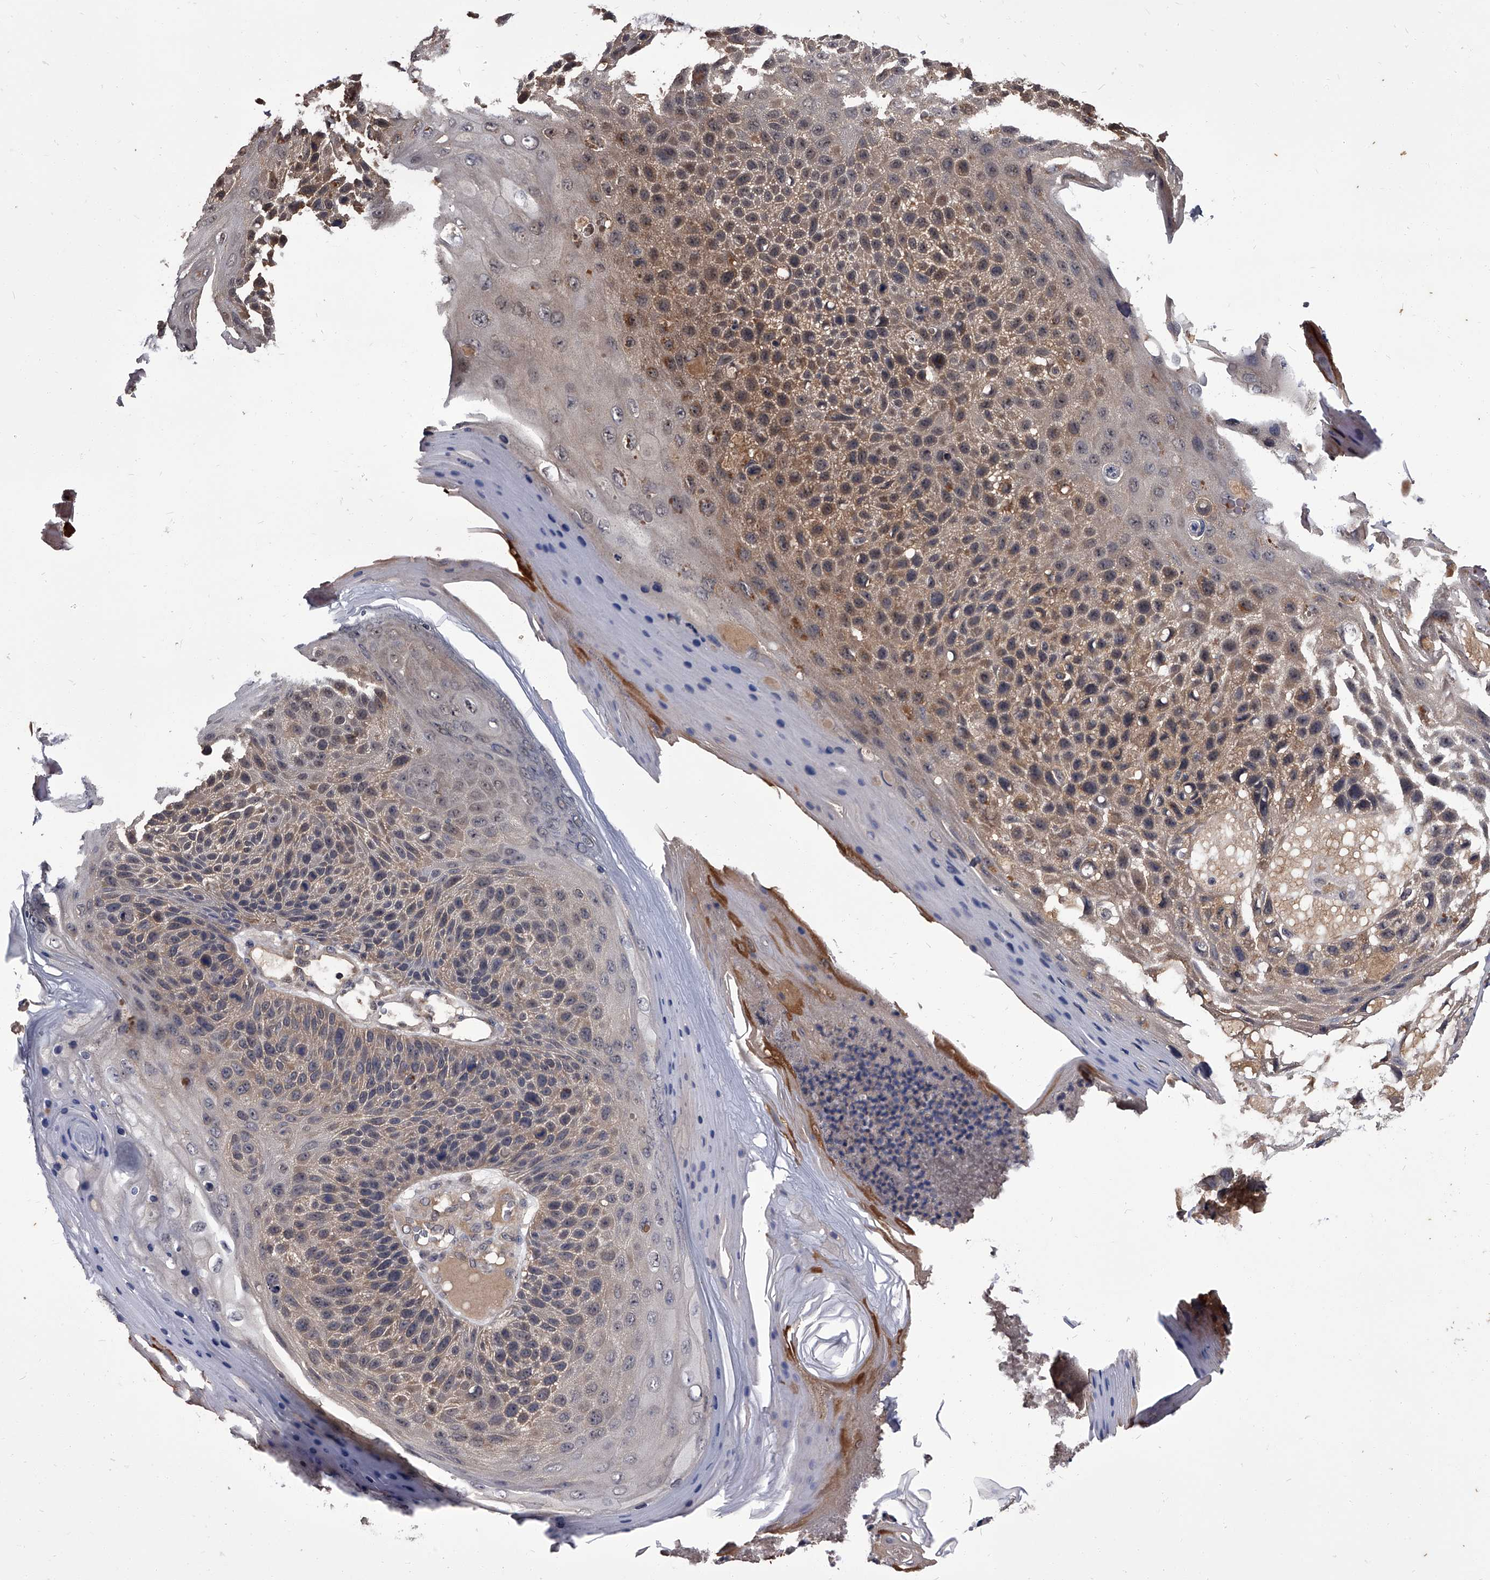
{"staining": {"intensity": "weak", "quantity": "25%-75%", "location": "cytoplasmic/membranous,nuclear"}, "tissue": "skin cancer", "cell_type": "Tumor cells", "image_type": "cancer", "snomed": [{"axis": "morphology", "description": "Squamous cell carcinoma, NOS"}, {"axis": "topography", "description": "Skin"}], "caption": "Human skin cancer (squamous cell carcinoma) stained with a protein marker displays weak staining in tumor cells.", "gene": "SLC18B1", "patient": {"sex": "female", "age": 88}}